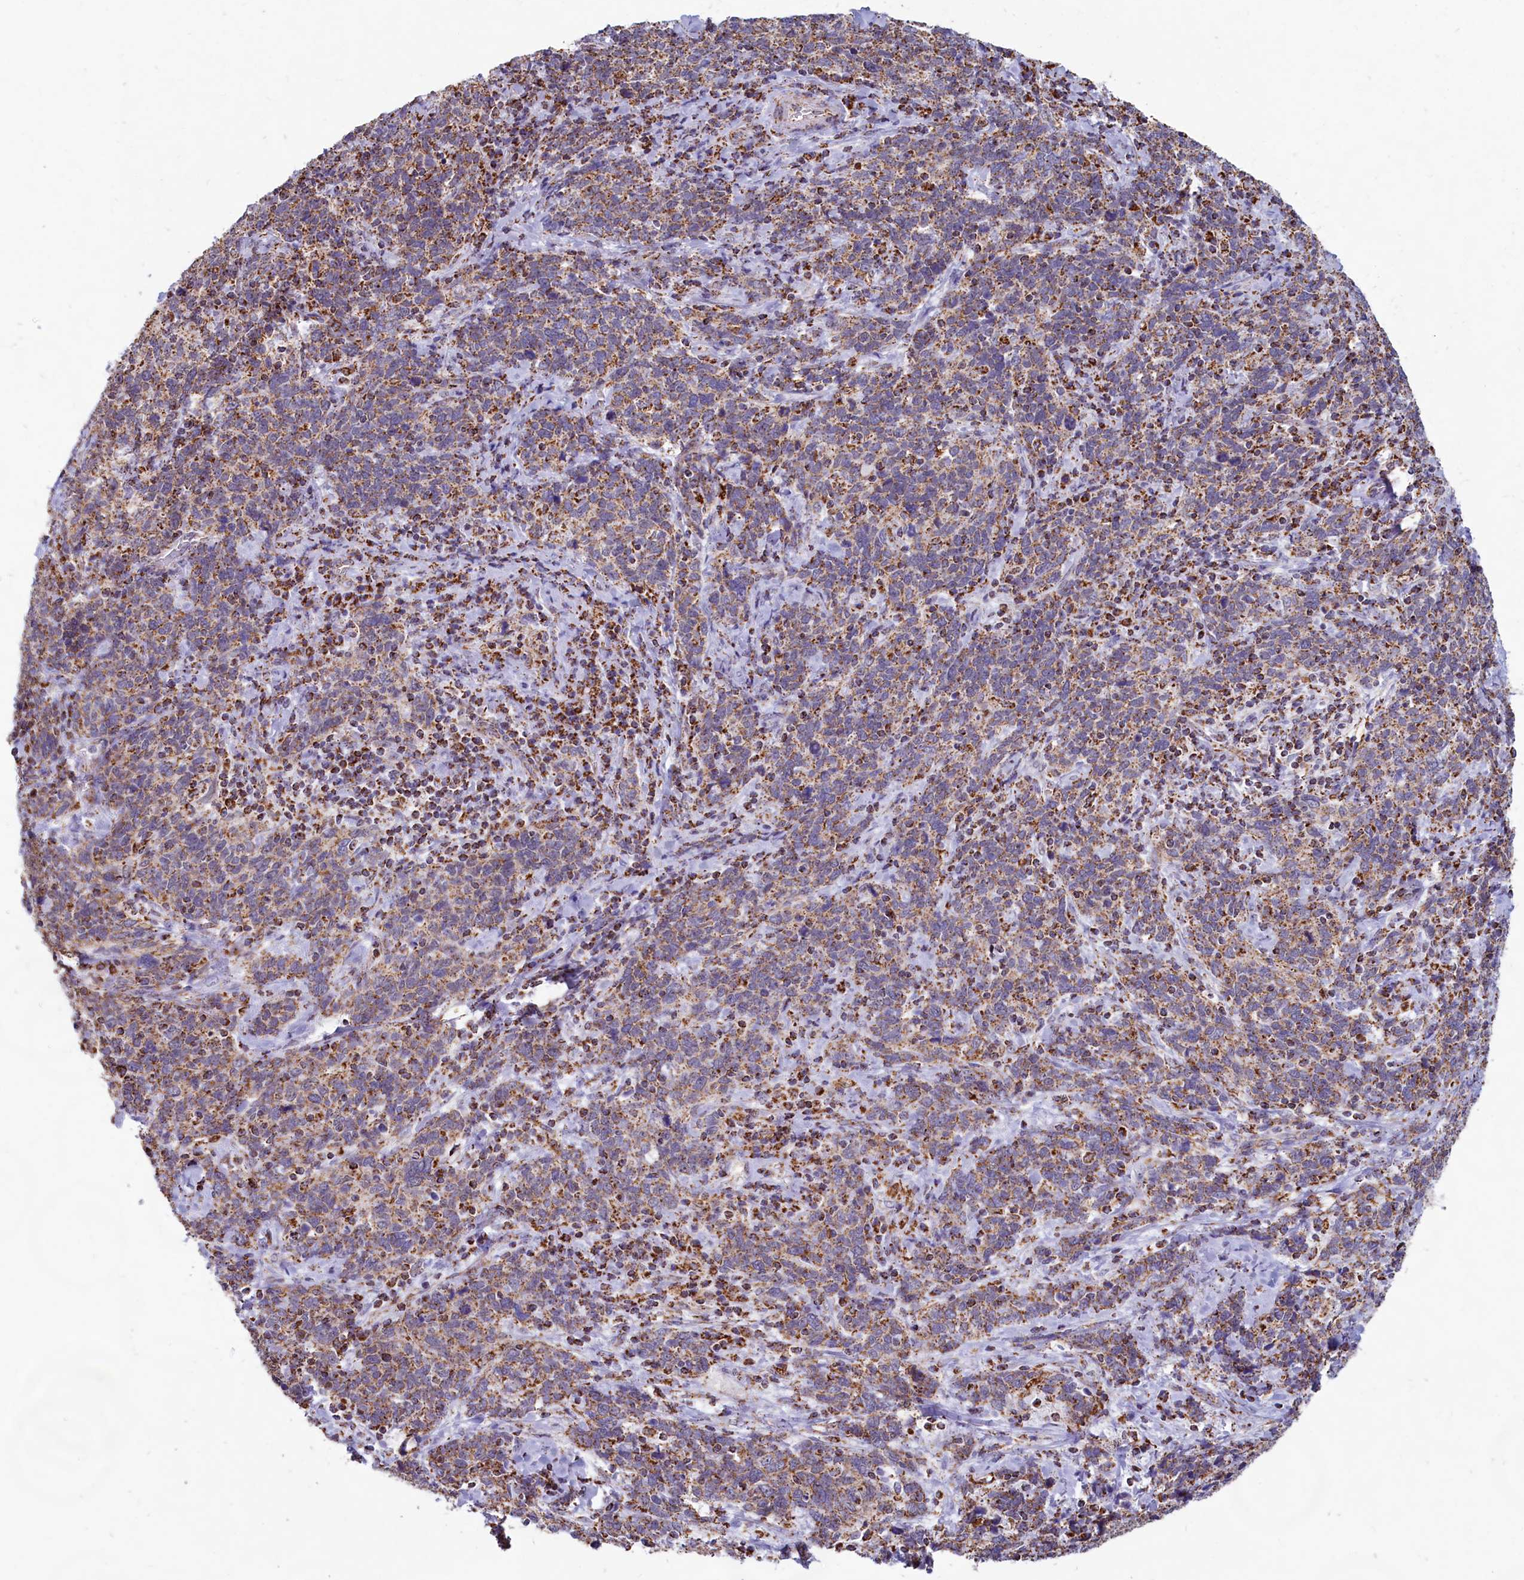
{"staining": {"intensity": "moderate", "quantity": ">75%", "location": "cytoplasmic/membranous"}, "tissue": "cervical cancer", "cell_type": "Tumor cells", "image_type": "cancer", "snomed": [{"axis": "morphology", "description": "Squamous cell carcinoma, NOS"}, {"axis": "topography", "description": "Cervix"}], "caption": "Protein staining by immunohistochemistry exhibits moderate cytoplasmic/membranous staining in approximately >75% of tumor cells in cervical cancer.", "gene": "C1D", "patient": {"sex": "female", "age": 41}}